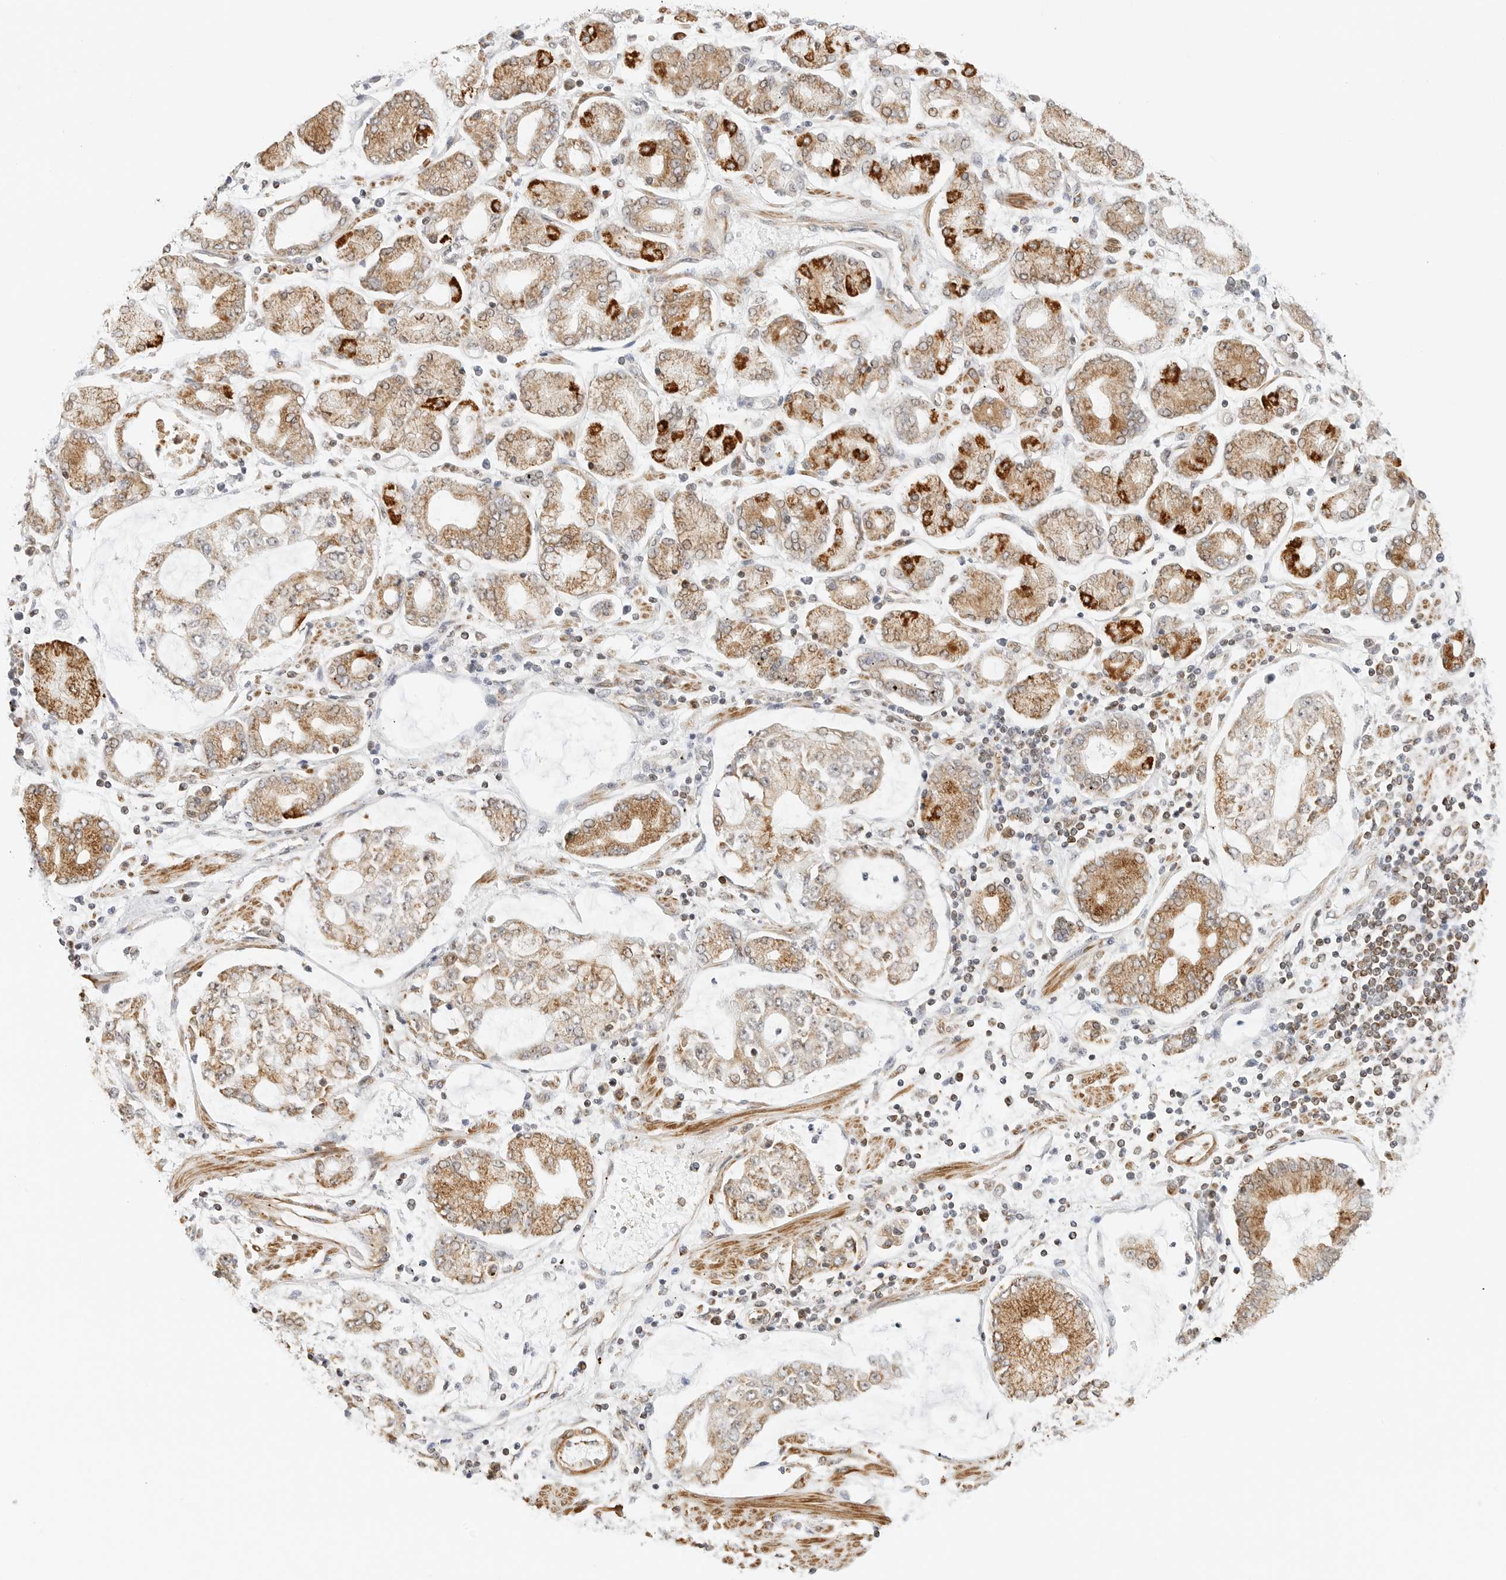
{"staining": {"intensity": "moderate", "quantity": ">75%", "location": "cytoplasmic/membranous"}, "tissue": "stomach cancer", "cell_type": "Tumor cells", "image_type": "cancer", "snomed": [{"axis": "morphology", "description": "Adenocarcinoma, NOS"}, {"axis": "topography", "description": "Stomach"}], "caption": "Immunohistochemistry (IHC) photomicrograph of human stomach cancer stained for a protein (brown), which shows medium levels of moderate cytoplasmic/membranous expression in approximately >75% of tumor cells.", "gene": "GORAB", "patient": {"sex": "male", "age": 76}}